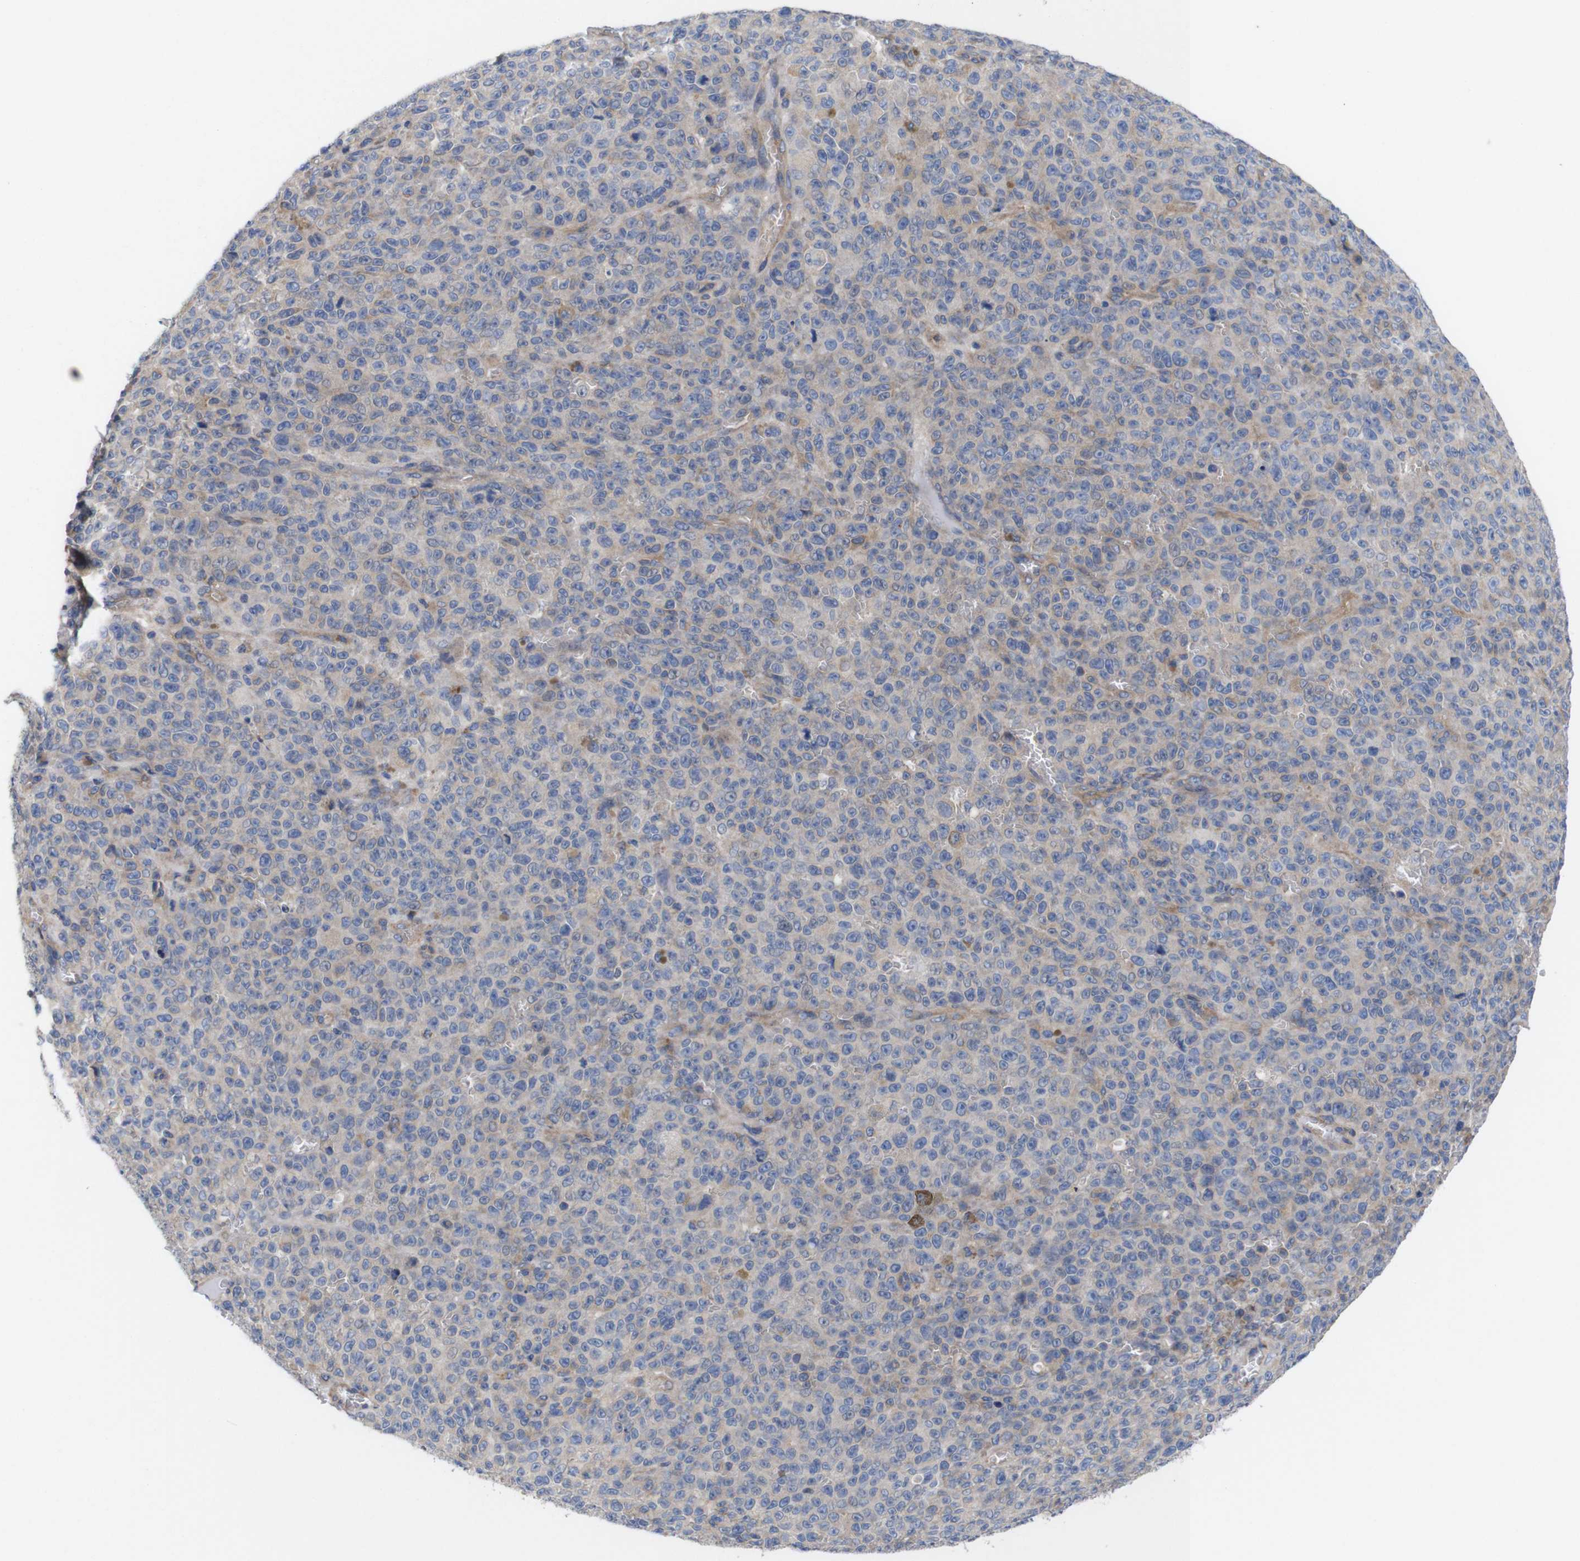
{"staining": {"intensity": "negative", "quantity": "none", "location": "none"}, "tissue": "melanoma", "cell_type": "Tumor cells", "image_type": "cancer", "snomed": [{"axis": "morphology", "description": "Malignant melanoma, NOS"}, {"axis": "topography", "description": "Skin"}], "caption": "This is a histopathology image of IHC staining of malignant melanoma, which shows no expression in tumor cells.", "gene": "USH1C", "patient": {"sex": "female", "age": 82}}